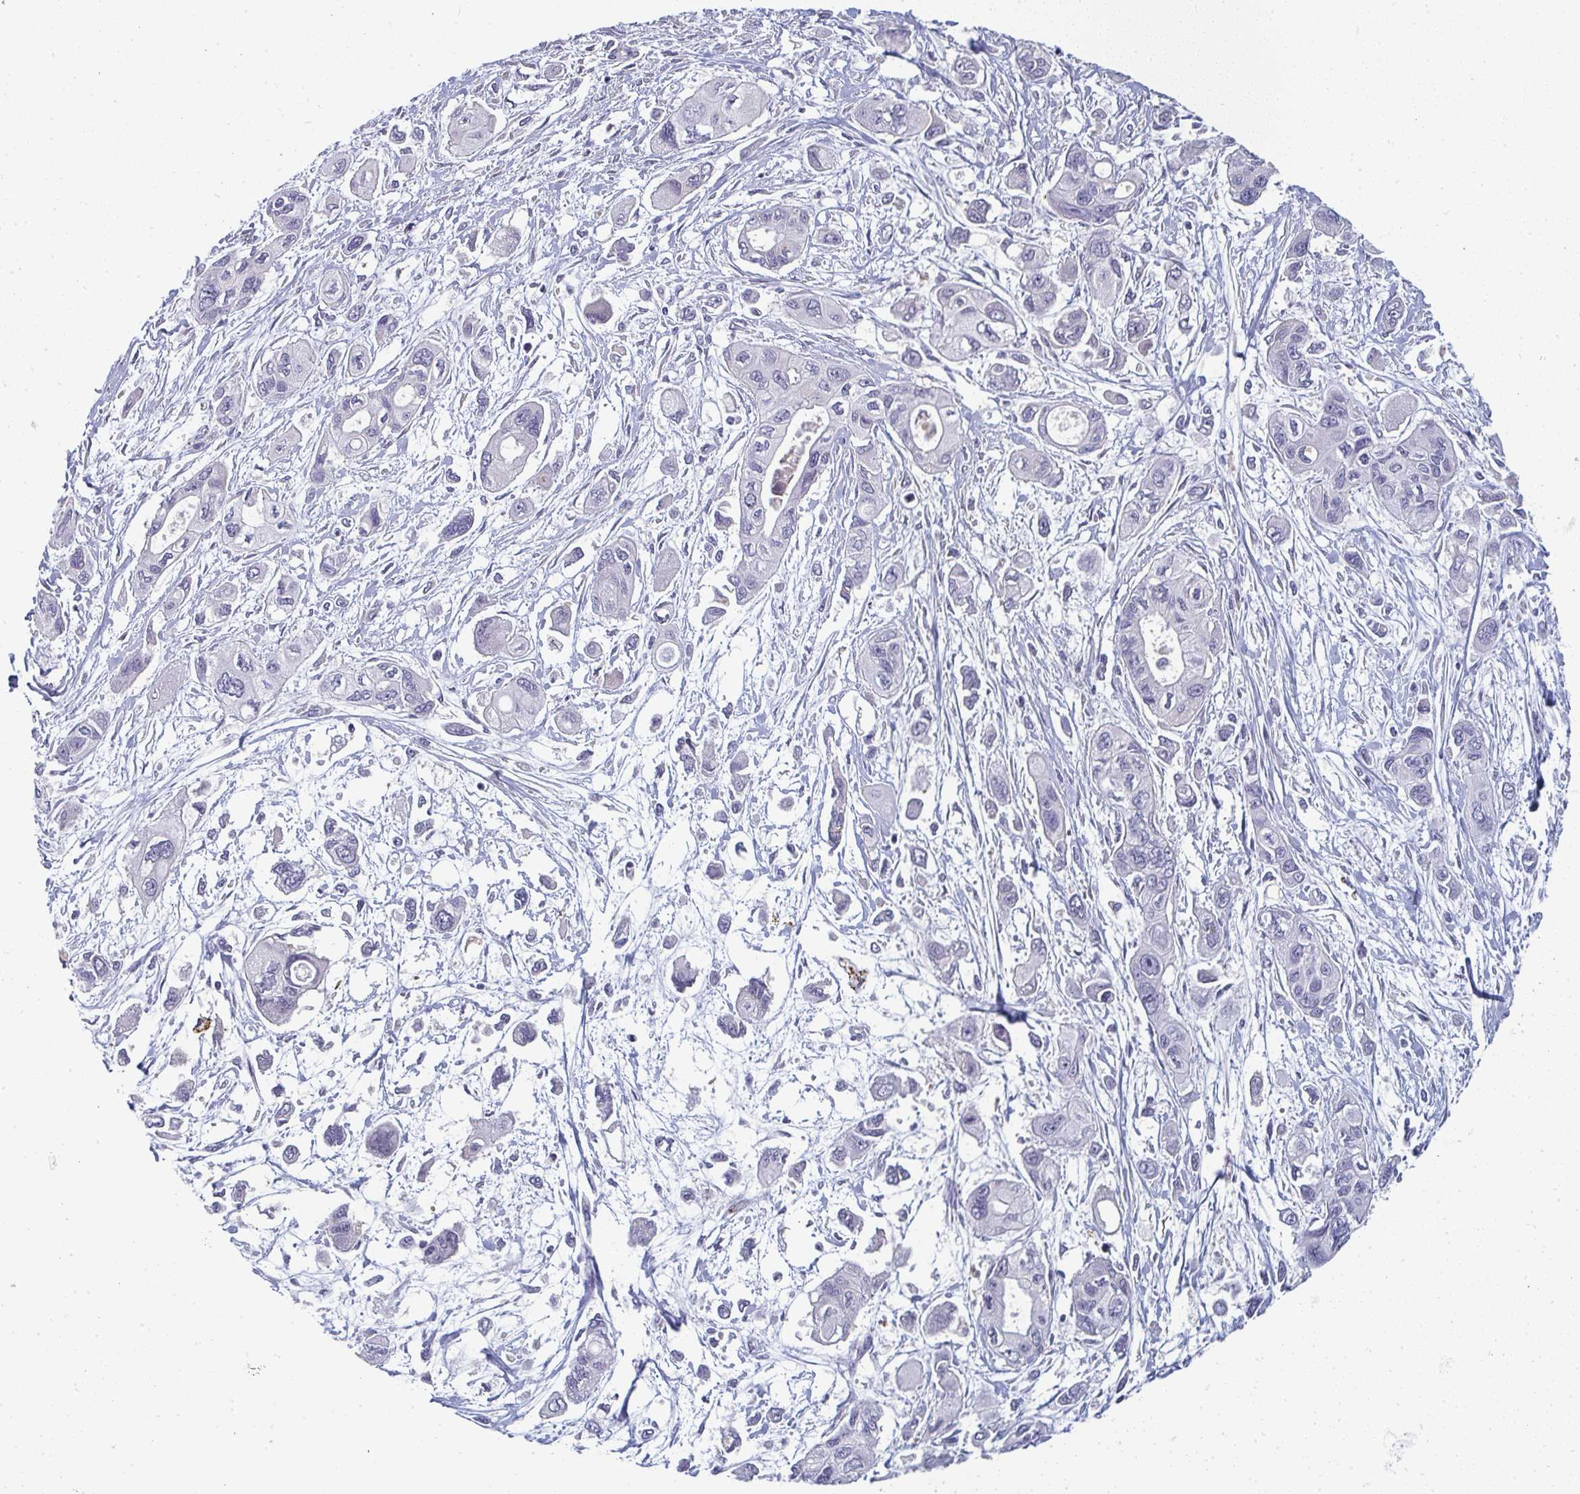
{"staining": {"intensity": "negative", "quantity": "none", "location": "none"}, "tissue": "pancreatic cancer", "cell_type": "Tumor cells", "image_type": "cancer", "snomed": [{"axis": "morphology", "description": "Adenocarcinoma, NOS"}, {"axis": "topography", "description": "Pancreas"}], "caption": "Tumor cells are negative for protein expression in human adenocarcinoma (pancreatic).", "gene": "SHB", "patient": {"sex": "female", "age": 47}}